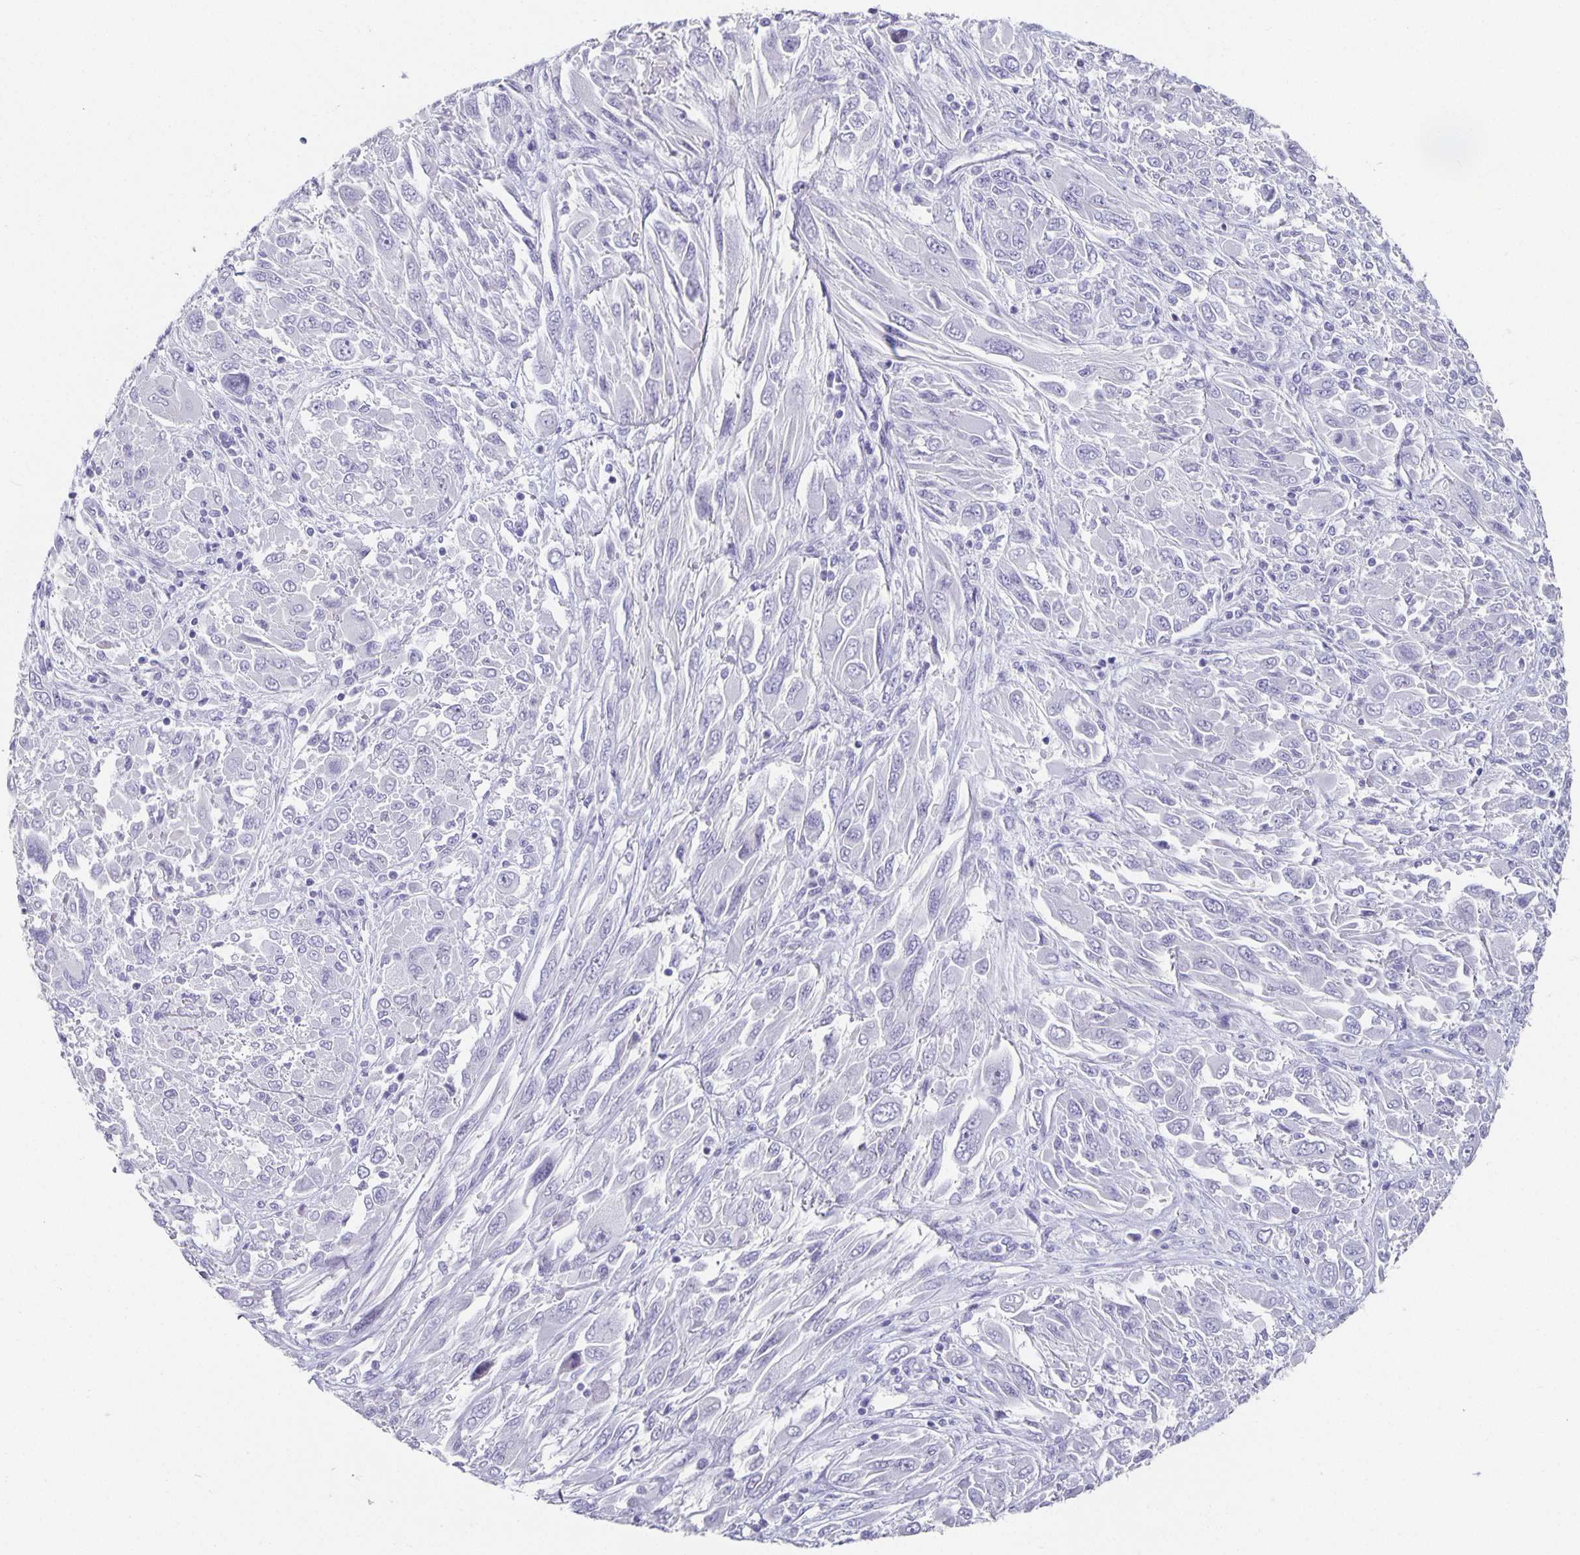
{"staining": {"intensity": "negative", "quantity": "none", "location": "none"}, "tissue": "melanoma", "cell_type": "Tumor cells", "image_type": "cancer", "snomed": [{"axis": "morphology", "description": "Malignant melanoma, NOS"}, {"axis": "topography", "description": "Skin"}], "caption": "This is an IHC micrograph of malignant melanoma. There is no positivity in tumor cells.", "gene": "CHGA", "patient": {"sex": "female", "age": 91}}